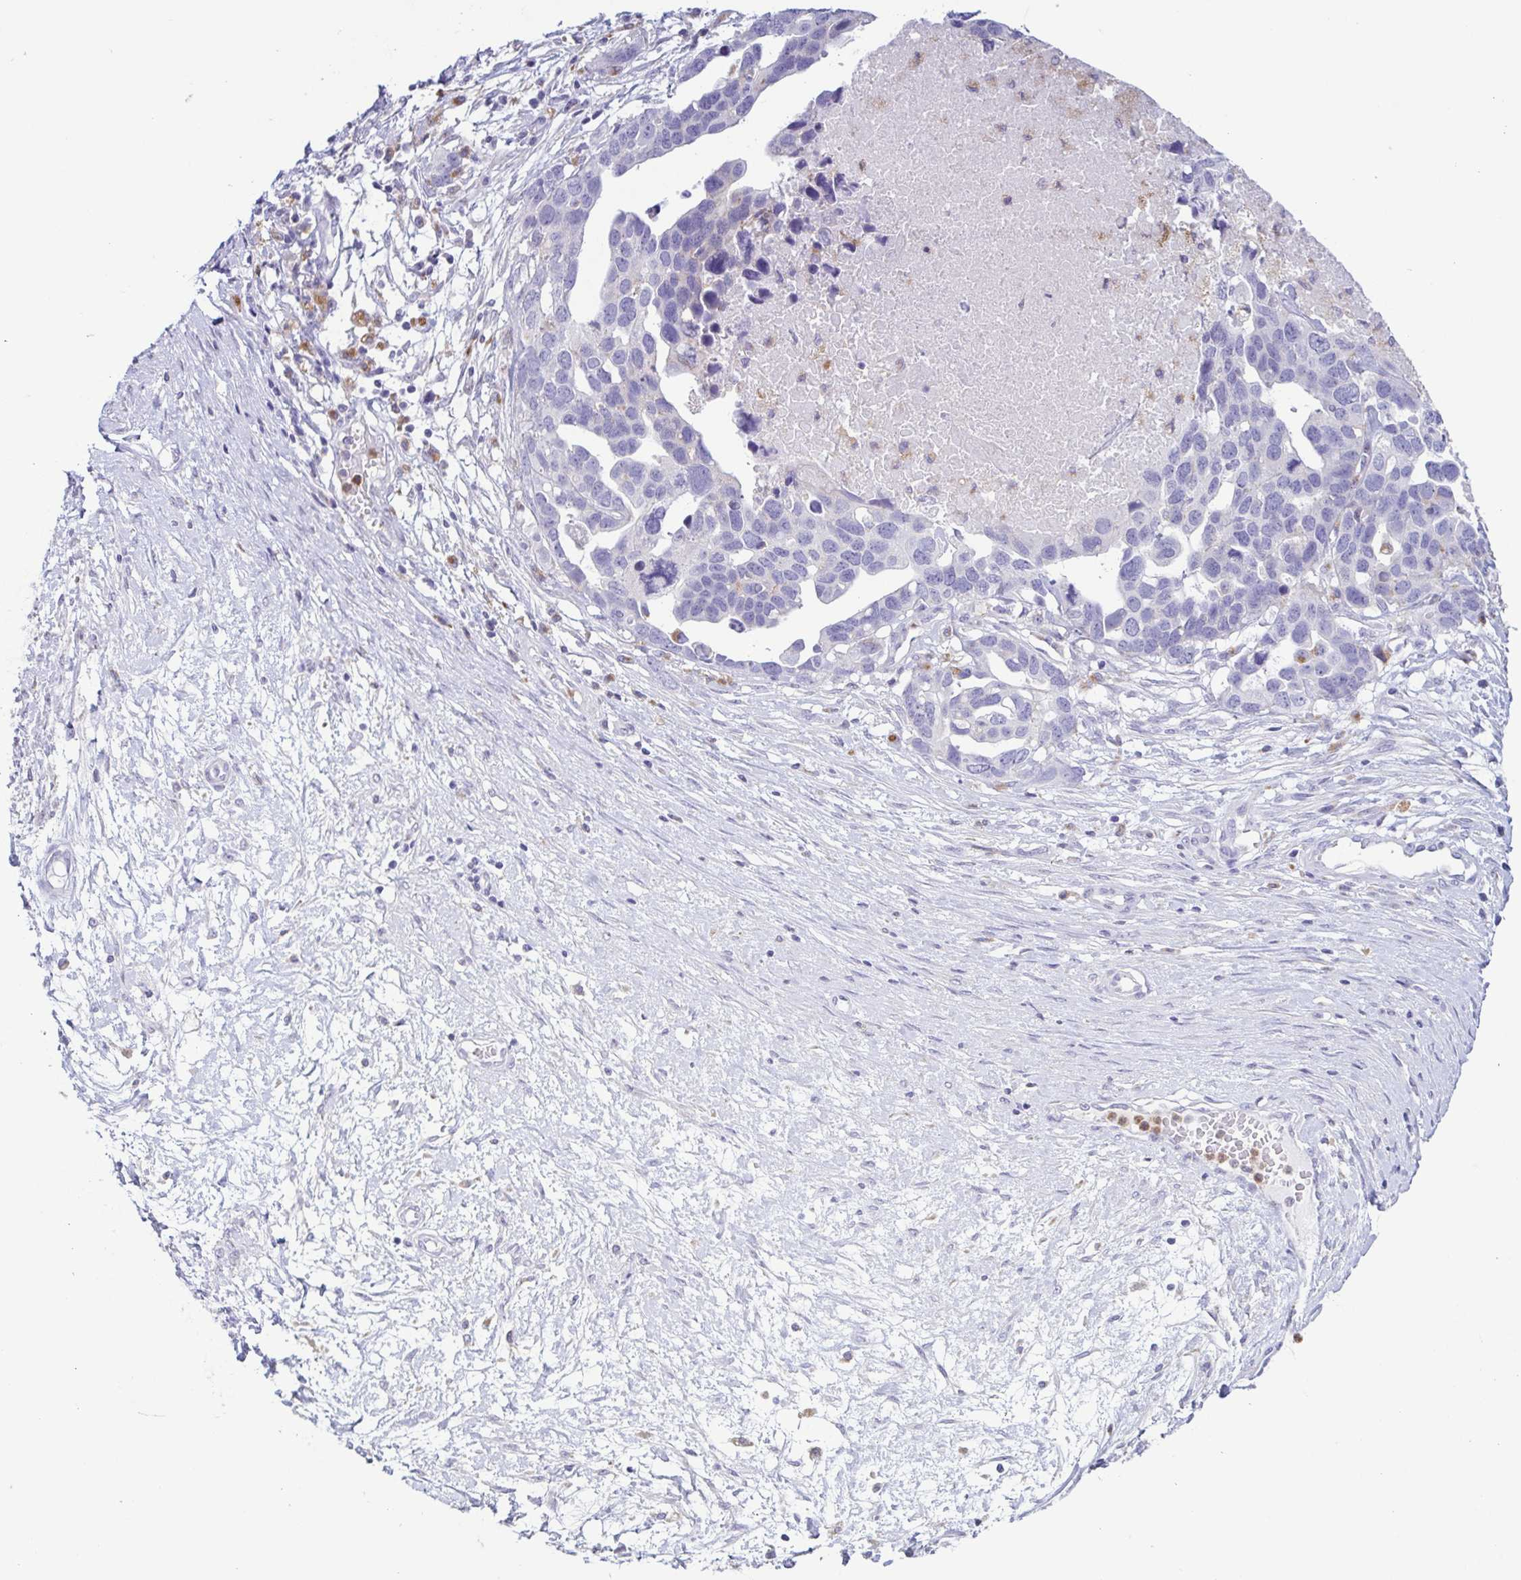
{"staining": {"intensity": "negative", "quantity": "none", "location": "none"}, "tissue": "ovarian cancer", "cell_type": "Tumor cells", "image_type": "cancer", "snomed": [{"axis": "morphology", "description": "Cystadenocarcinoma, serous, NOS"}, {"axis": "topography", "description": "Ovary"}], "caption": "Immunohistochemistry image of neoplastic tissue: serous cystadenocarcinoma (ovarian) stained with DAB (3,3'-diaminobenzidine) reveals no significant protein expression in tumor cells.", "gene": "ATP6V1G2", "patient": {"sex": "female", "age": 54}}